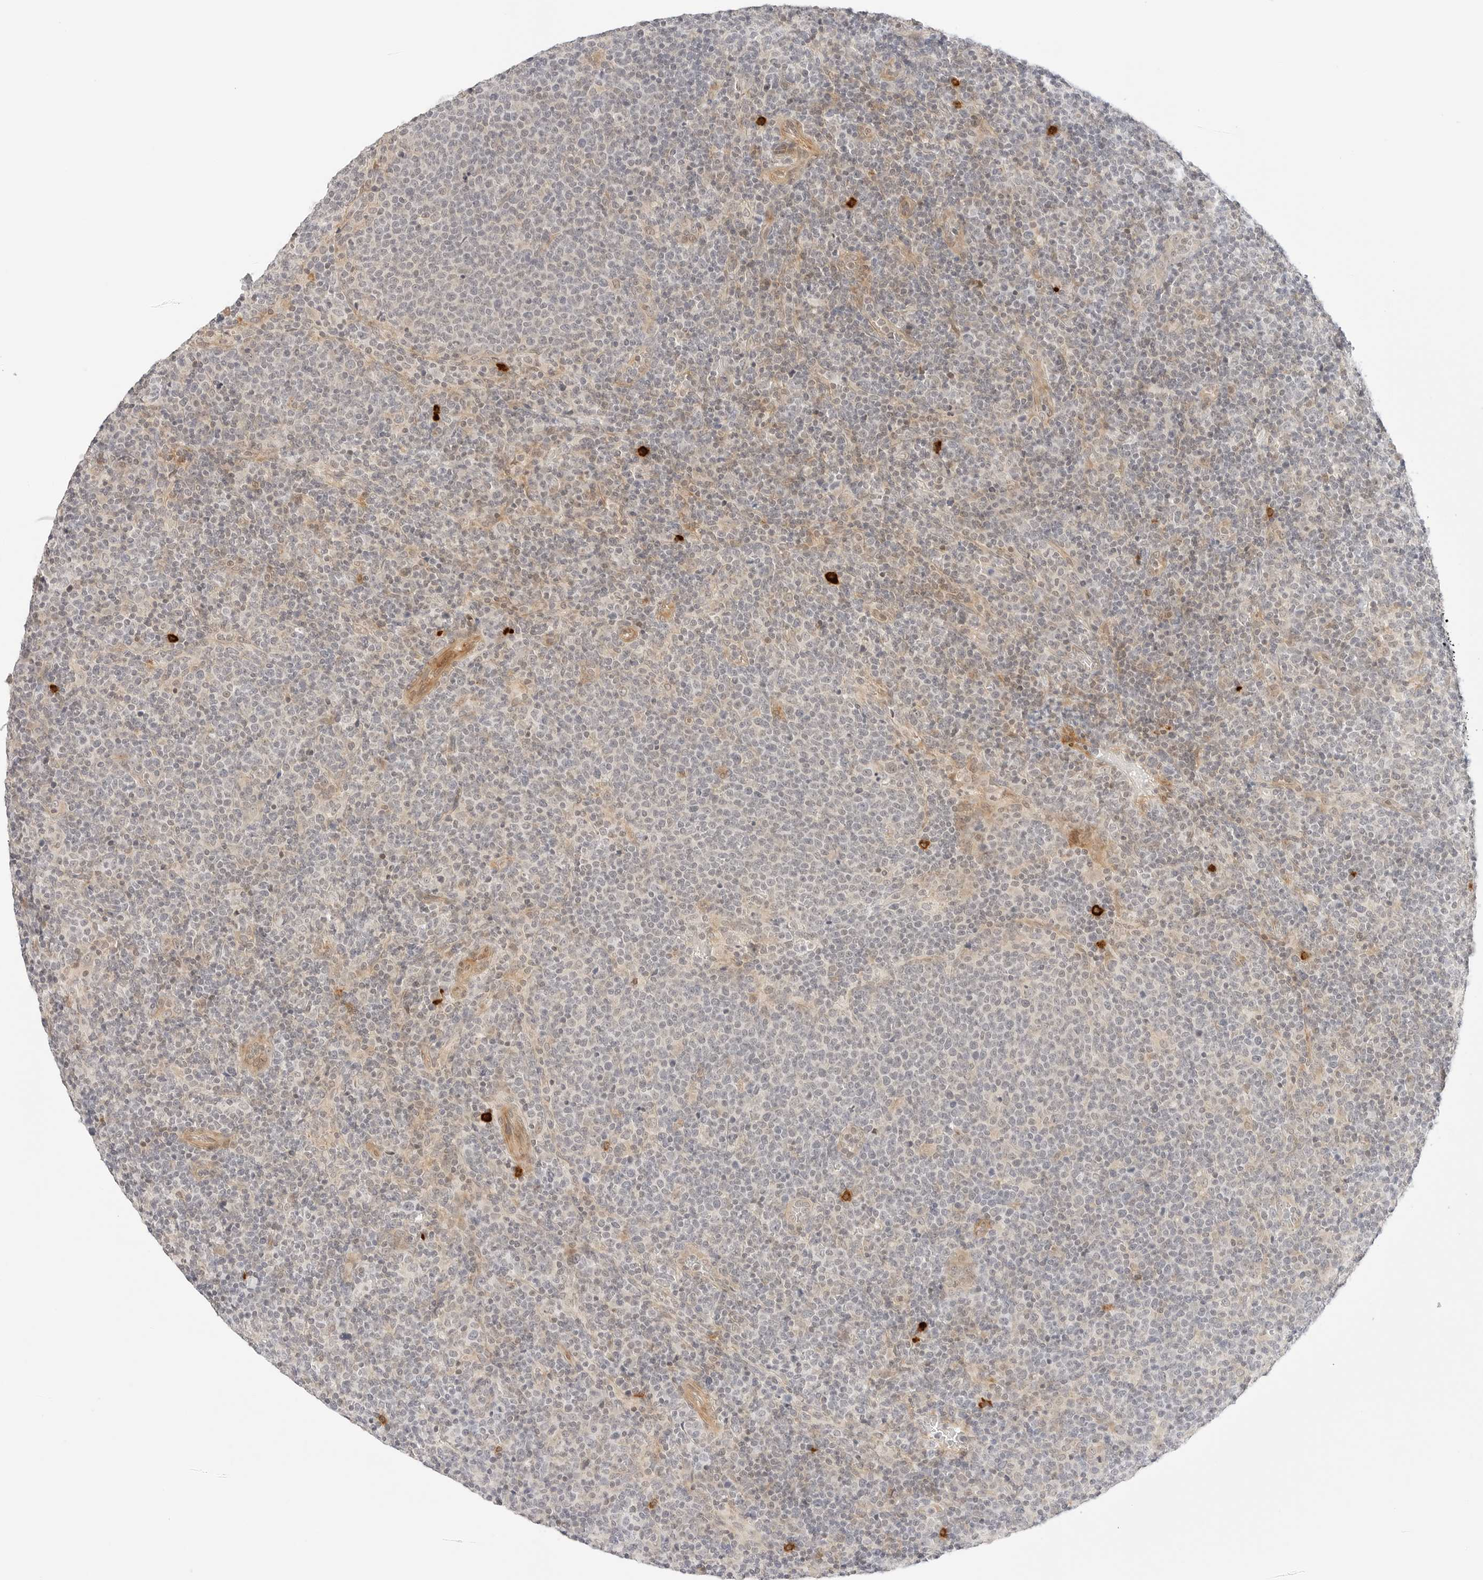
{"staining": {"intensity": "negative", "quantity": "none", "location": "none"}, "tissue": "lymphoma", "cell_type": "Tumor cells", "image_type": "cancer", "snomed": [{"axis": "morphology", "description": "Malignant lymphoma, non-Hodgkin's type, High grade"}, {"axis": "topography", "description": "Lymph node"}], "caption": "The IHC photomicrograph has no significant expression in tumor cells of lymphoma tissue.", "gene": "TEKT2", "patient": {"sex": "male", "age": 61}}